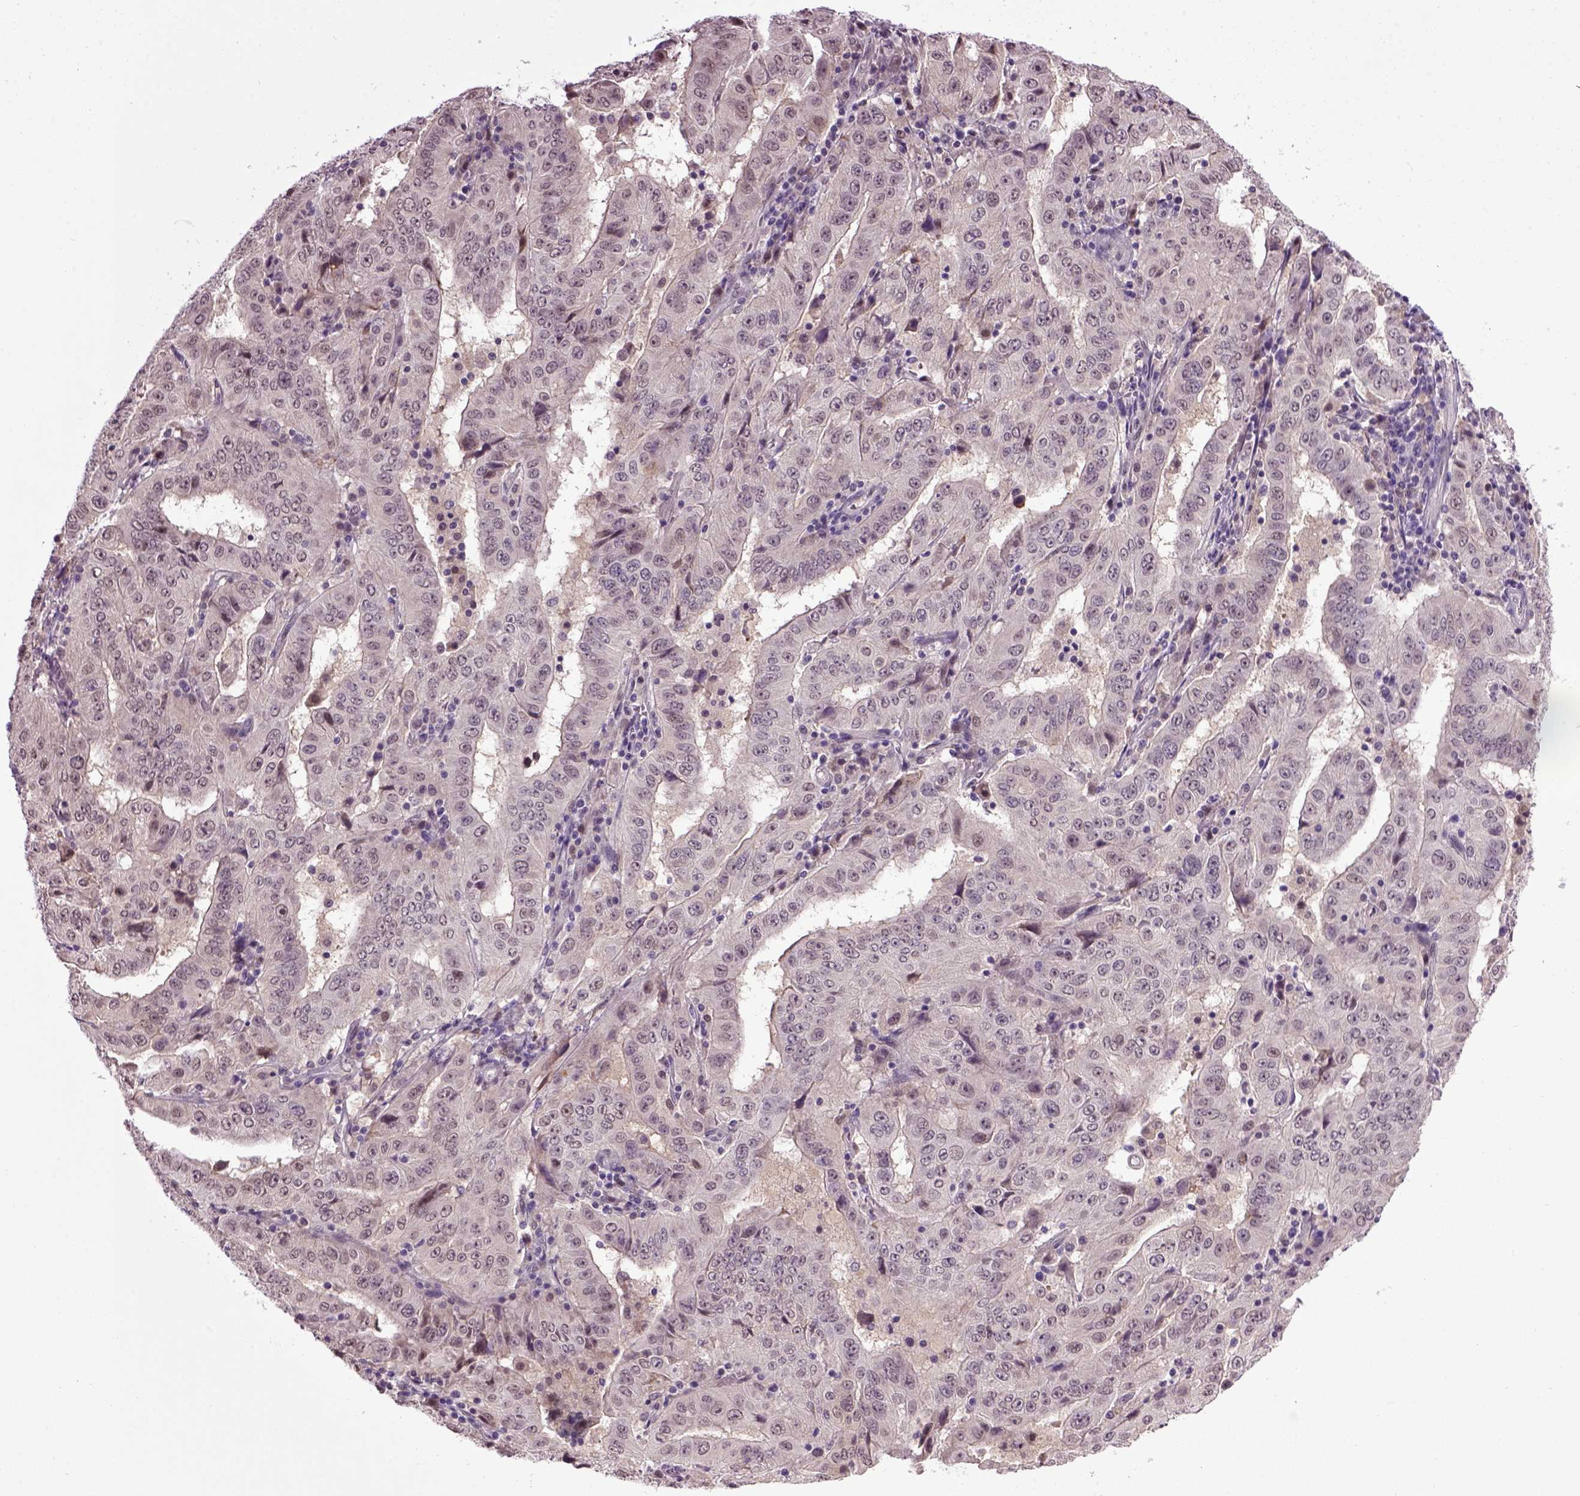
{"staining": {"intensity": "negative", "quantity": "none", "location": "none"}, "tissue": "pancreatic cancer", "cell_type": "Tumor cells", "image_type": "cancer", "snomed": [{"axis": "morphology", "description": "Adenocarcinoma, NOS"}, {"axis": "topography", "description": "Pancreas"}], "caption": "This is a photomicrograph of immunohistochemistry (IHC) staining of pancreatic cancer (adenocarcinoma), which shows no staining in tumor cells.", "gene": "RAB43", "patient": {"sex": "male", "age": 63}}